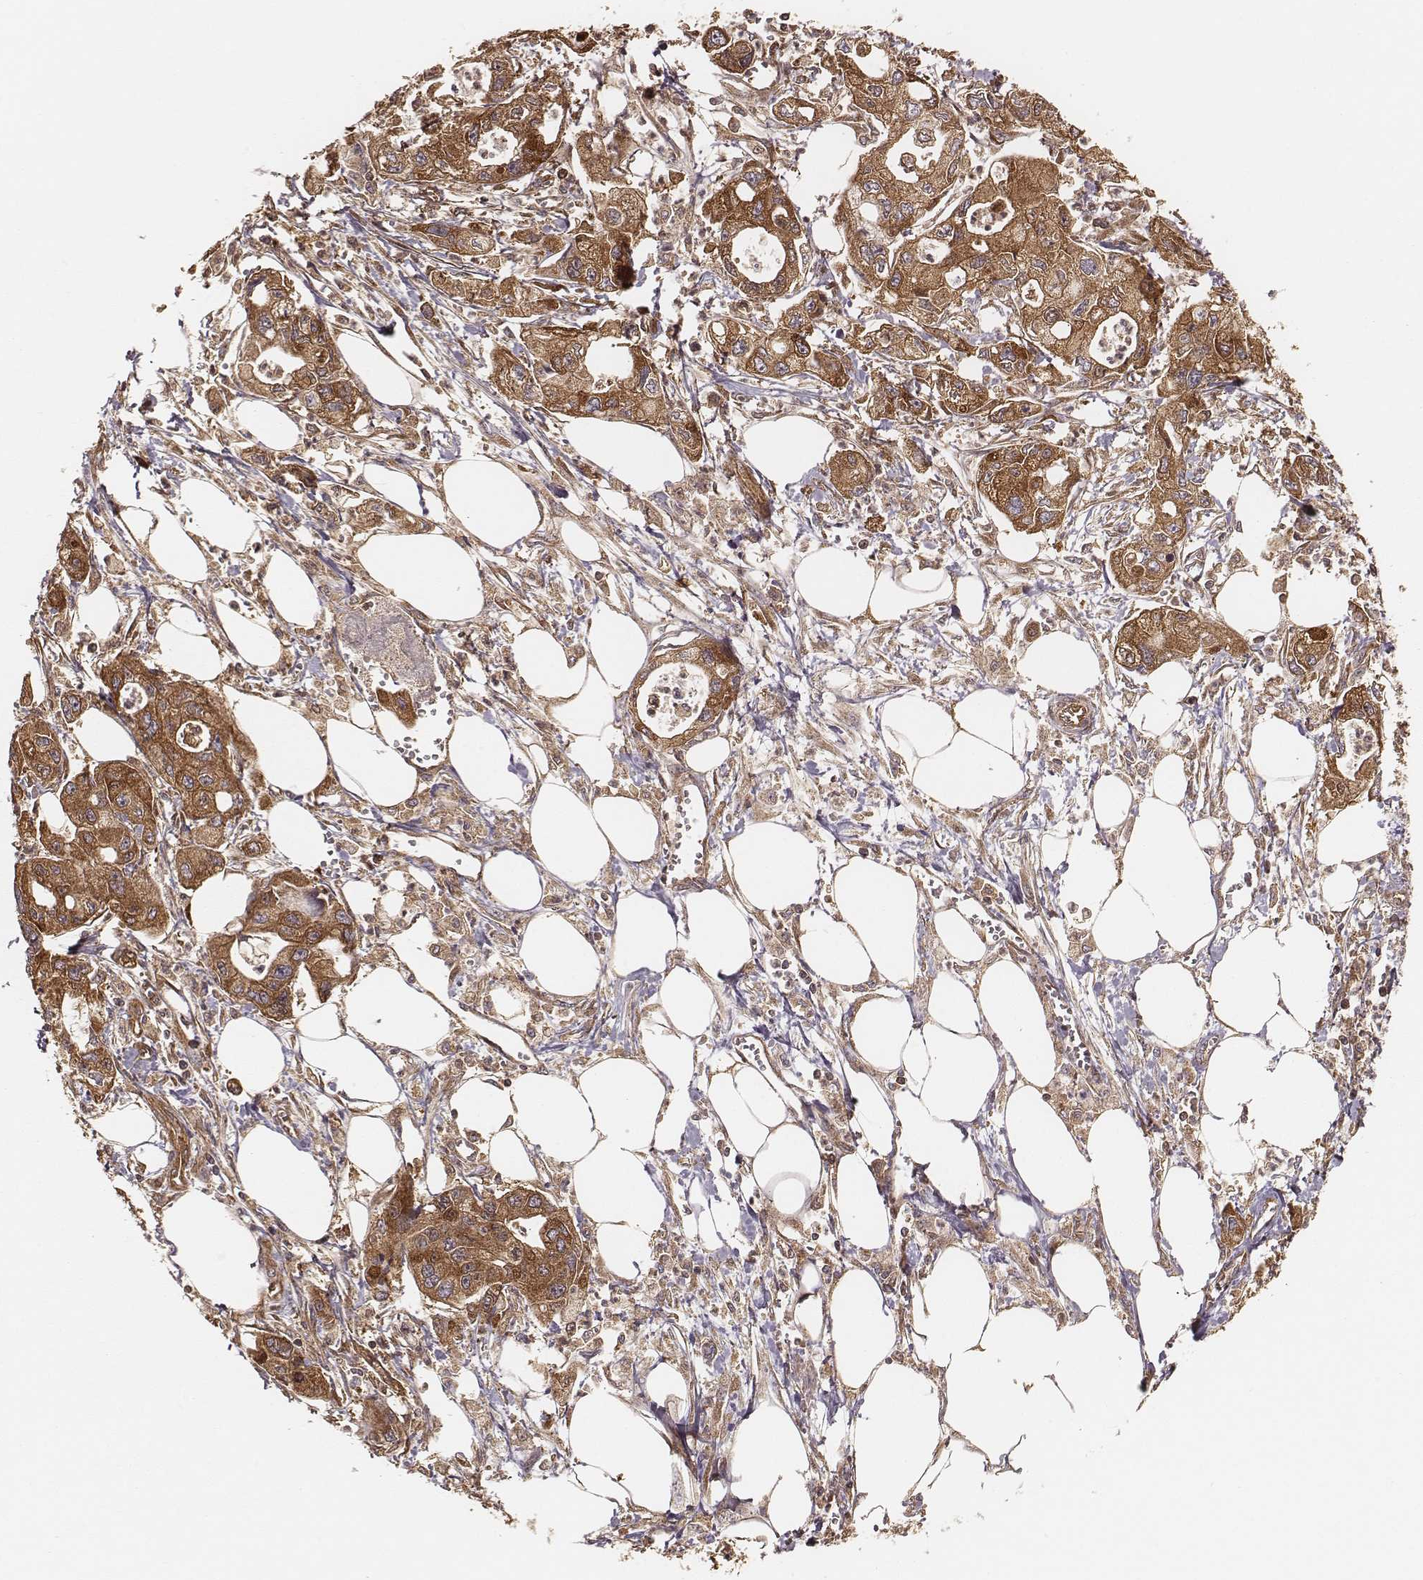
{"staining": {"intensity": "moderate", "quantity": ">75%", "location": "cytoplasmic/membranous"}, "tissue": "pancreatic cancer", "cell_type": "Tumor cells", "image_type": "cancer", "snomed": [{"axis": "morphology", "description": "Adenocarcinoma, NOS"}, {"axis": "topography", "description": "Pancreas"}], "caption": "A brown stain labels moderate cytoplasmic/membranous staining of a protein in human pancreatic cancer tumor cells. Immunohistochemistry (ihc) stains the protein in brown and the nuclei are stained blue.", "gene": "CARS1", "patient": {"sex": "male", "age": 70}}